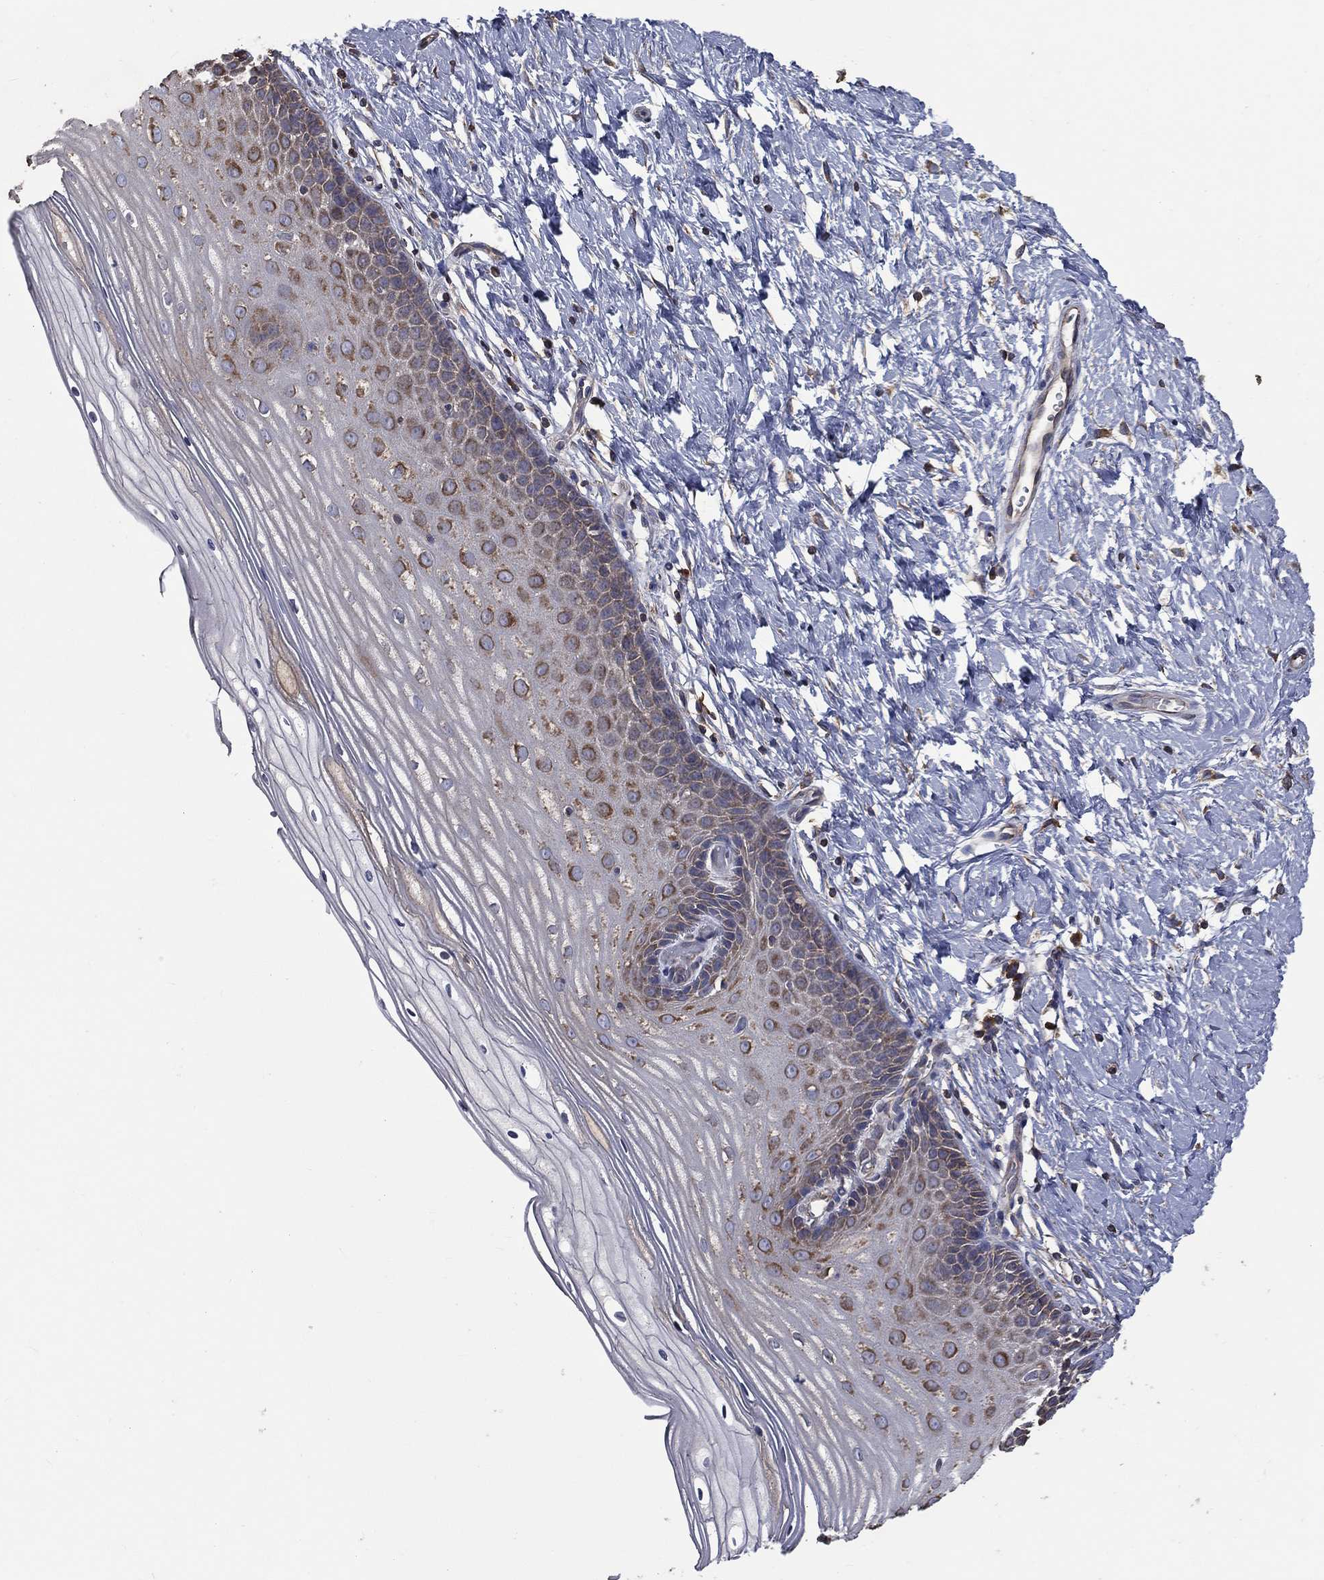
{"staining": {"intensity": "moderate", "quantity": "25%-75%", "location": "cytoplasmic/membranous"}, "tissue": "cervix", "cell_type": "Glandular cells", "image_type": "normal", "snomed": [{"axis": "morphology", "description": "Normal tissue, NOS"}, {"axis": "topography", "description": "Cervix"}], "caption": "Benign cervix displays moderate cytoplasmic/membranous staining in approximately 25%-75% of glandular cells.", "gene": "SARS1", "patient": {"sex": "female", "age": 37}}